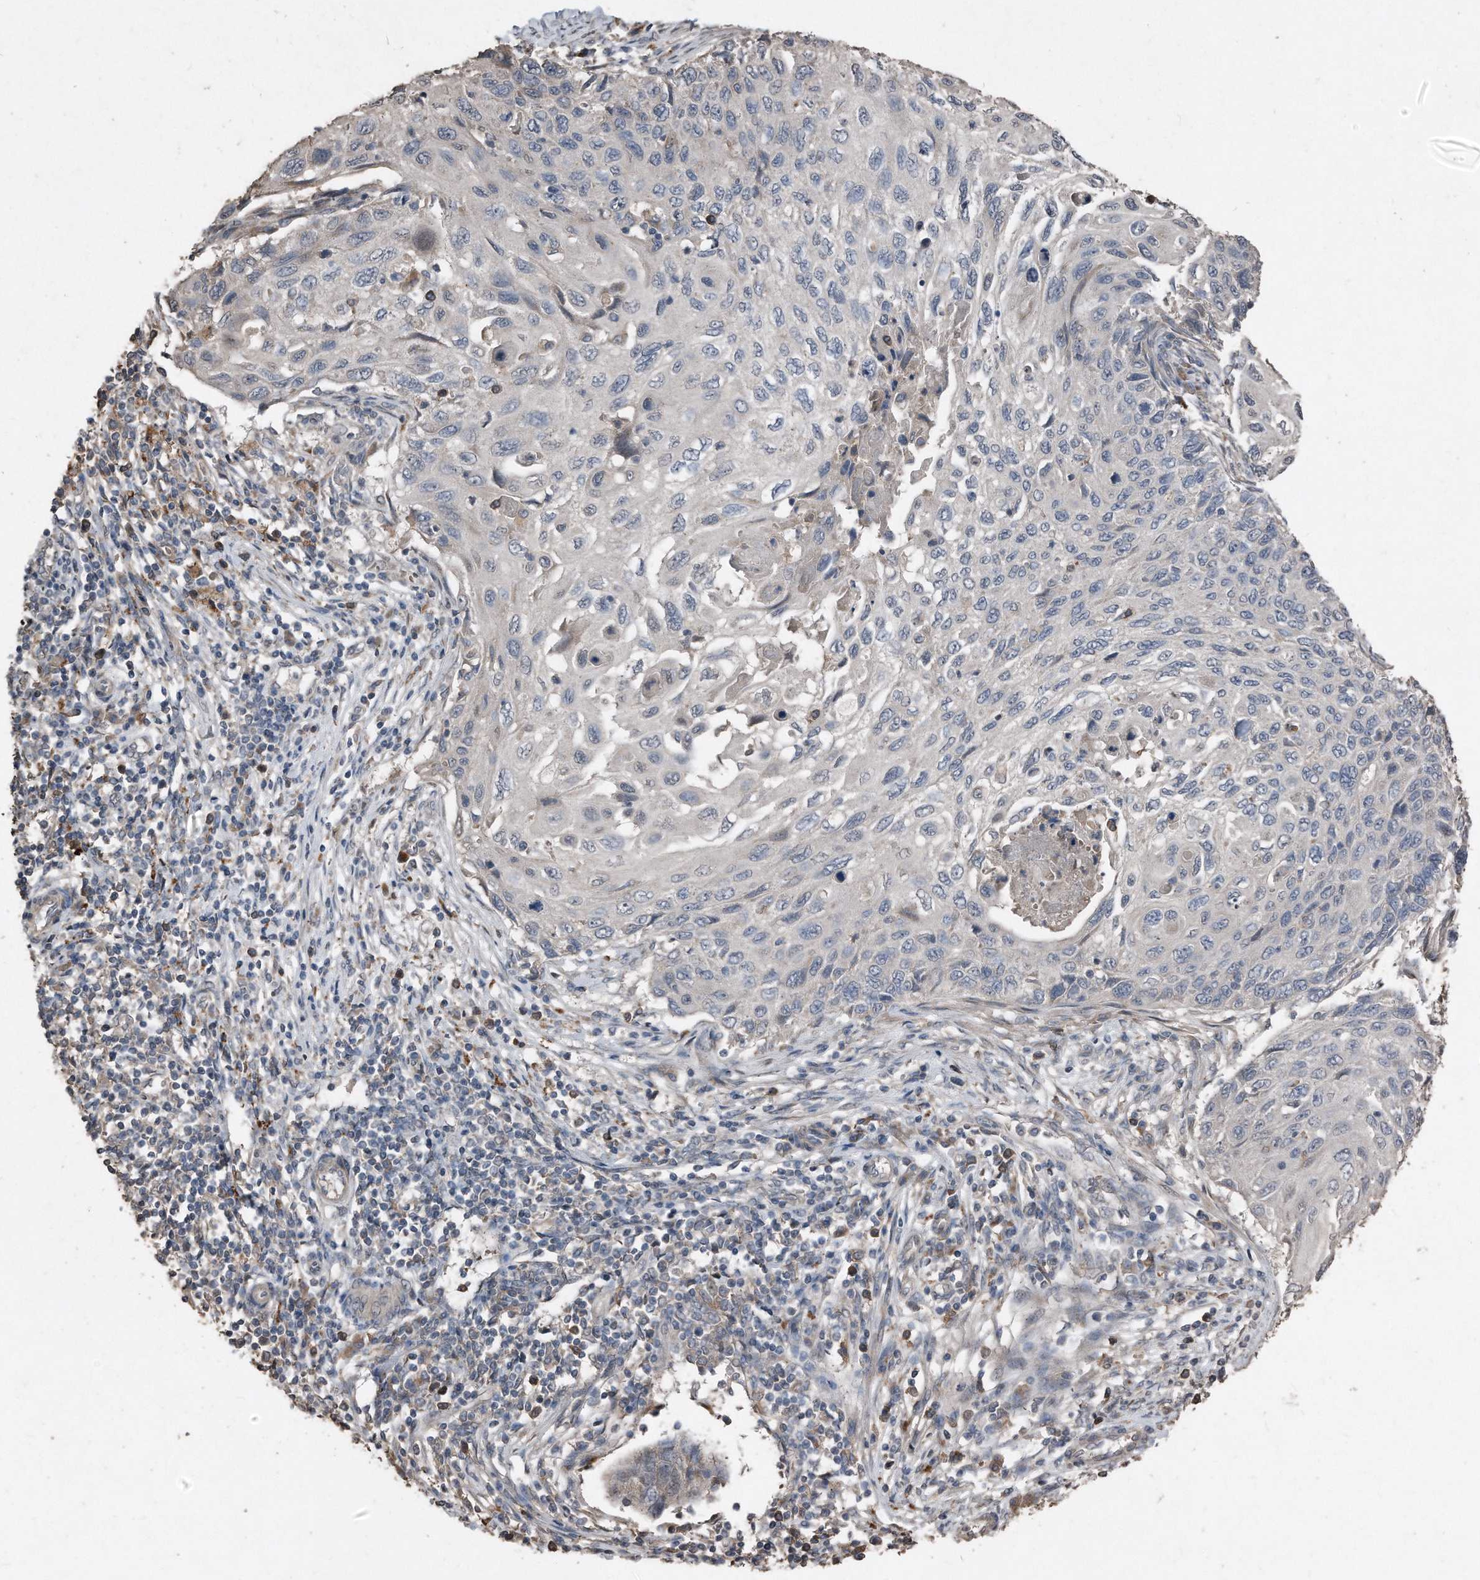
{"staining": {"intensity": "negative", "quantity": "none", "location": "none"}, "tissue": "cervical cancer", "cell_type": "Tumor cells", "image_type": "cancer", "snomed": [{"axis": "morphology", "description": "Squamous cell carcinoma, NOS"}, {"axis": "topography", "description": "Cervix"}], "caption": "Squamous cell carcinoma (cervical) stained for a protein using immunohistochemistry displays no positivity tumor cells.", "gene": "ANKRD10", "patient": {"sex": "female", "age": 70}}